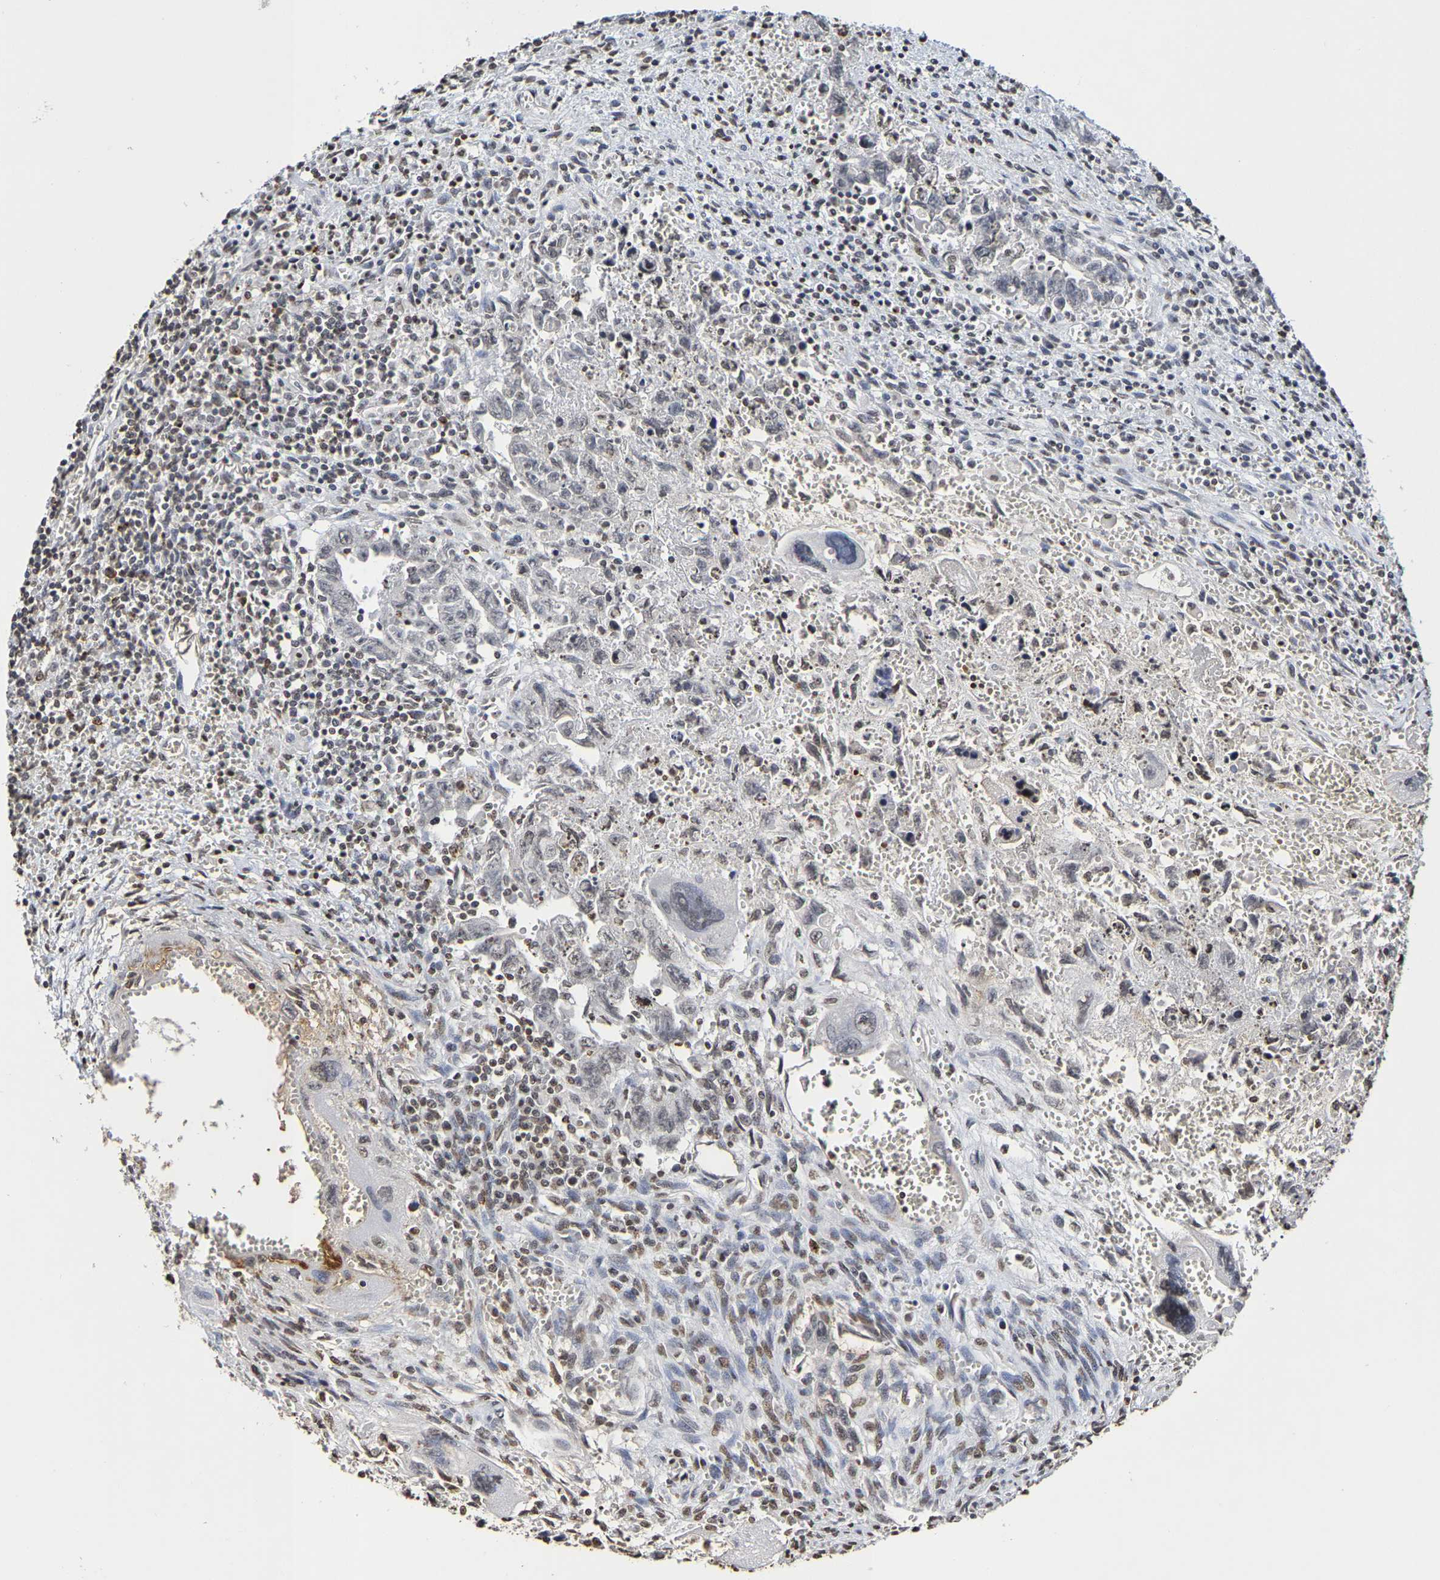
{"staining": {"intensity": "negative", "quantity": "none", "location": "none"}, "tissue": "testis cancer", "cell_type": "Tumor cells", "image_type": "cancer", "snomed": [{"axis": "morphology", "description": "Carcinoma, Embryonal, NOS"}, {"axis": "topography", "description": "Testis"}], "caption": "Immunohistochemistry (IHC) histopathology image of neoplastic tissue: human testis embryonal carcinoma stained with DAB (3,3'-diaminobenzidine) demonstrates no significant protein expression in tumor cells.", "gene": "ATF4", "patient": {"sex": "male", "age": 28}}